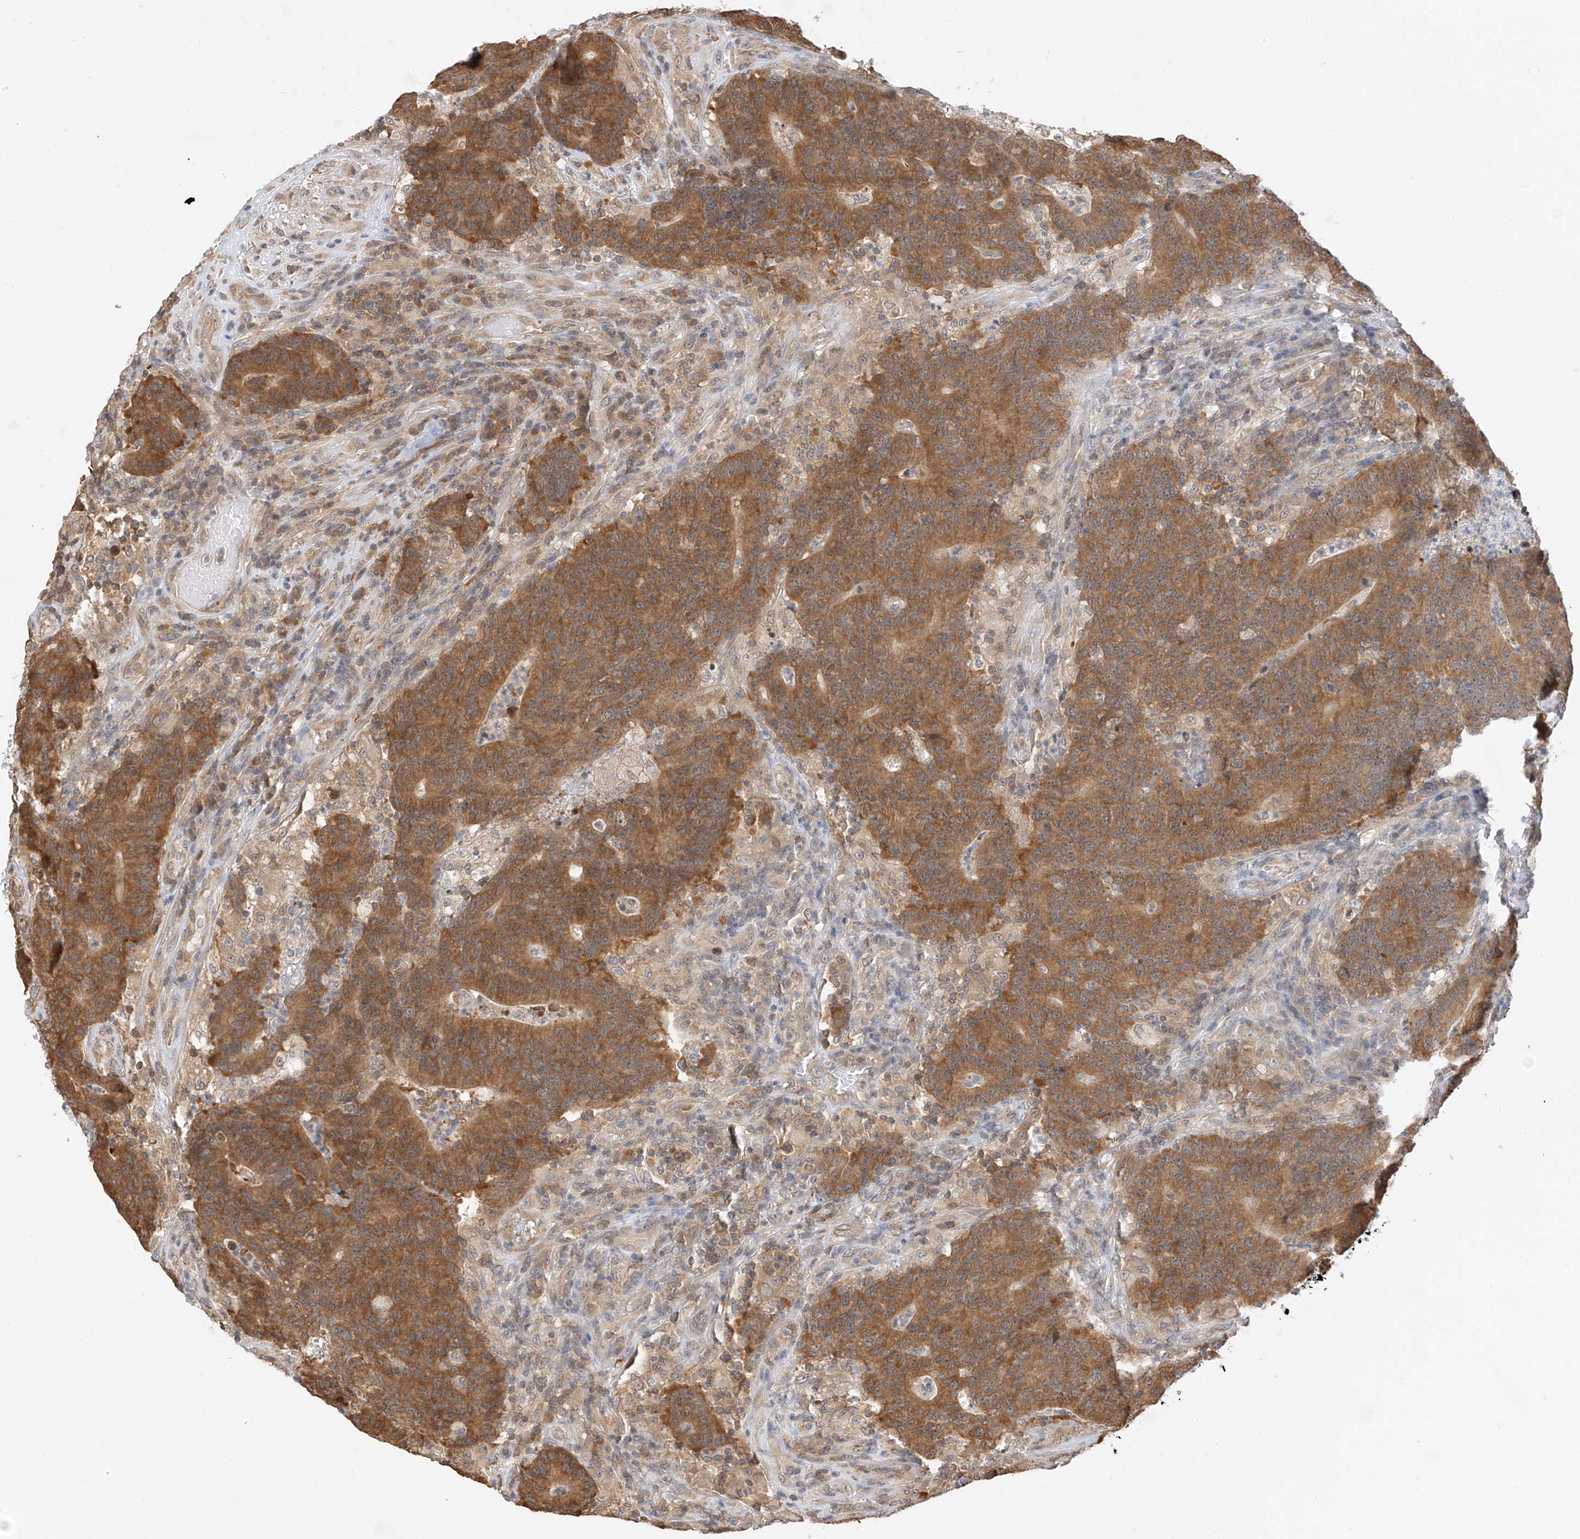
{"staining": {"intensity": "moderate", "quantity": ">75%", "location": "cytoplasmic/membranous"}, "tissue": "colorectal cancer", "cell_type": "Tumor cells", "image_type": "cancer", "snomed": [{"axis": "morphology", "description": "Normal tissue, NOS"}, {"axis": "morphology", "description": "Adenocarcinoma, NOS"}, {"axis": "topography", "description": "Colon"}], "caption": "Immunohistochemistry (IHC) staining of colorectal cancer, which exhibits medium levels of moderate cytoplasmic/membranous expression in about >75% of tumor cells indicating moderate cytoplasmic/membranous protein expression. The staining was performed using DAB (3,3'-diaminobenzidine) (brown) for protein detection and nuclei were counterstained in hematoxylin (blue).", "gene": "PPA2", "patient": {"sex": "female", "age": 75}}